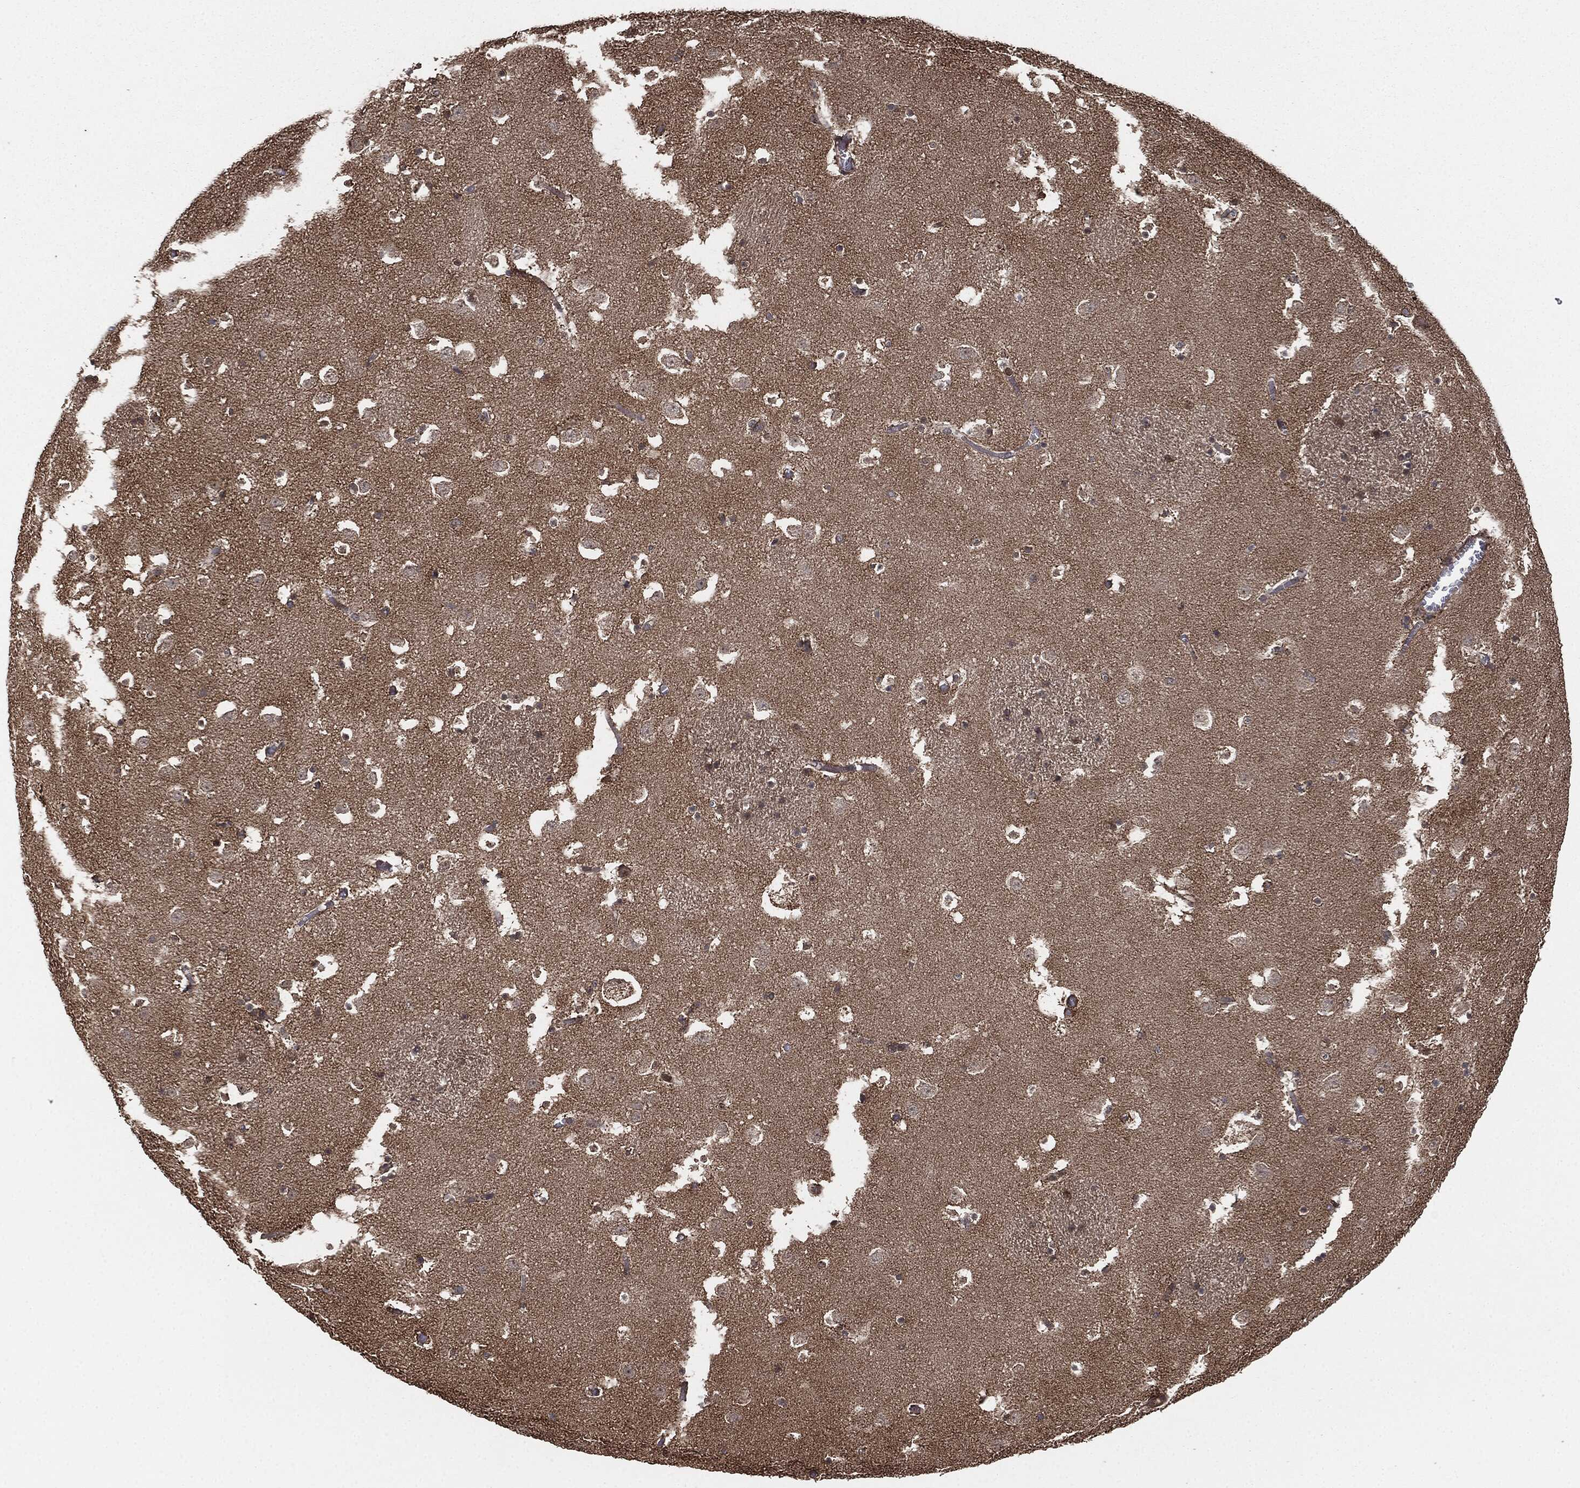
{"staining": {"intensity": "negative", "quantity": "none", "location": "none"}, "tissue": "caudate", "cell_type": "Glial cells", "image_type": "normal", "snomed": [{"axis": "morphology", "description": "Normal tissue, NOS"}, {"axis": "topography", "description": "Lateral ventricle wall"}], "caption": "IHC micrograph of normal caudate: human caudate stained with DAB (3,3'-diaminobenzidine) exhibits no significant protein expression in glial cells.", "gene": "ERBIN", "patient": {"sex": "female", "age": 42}}